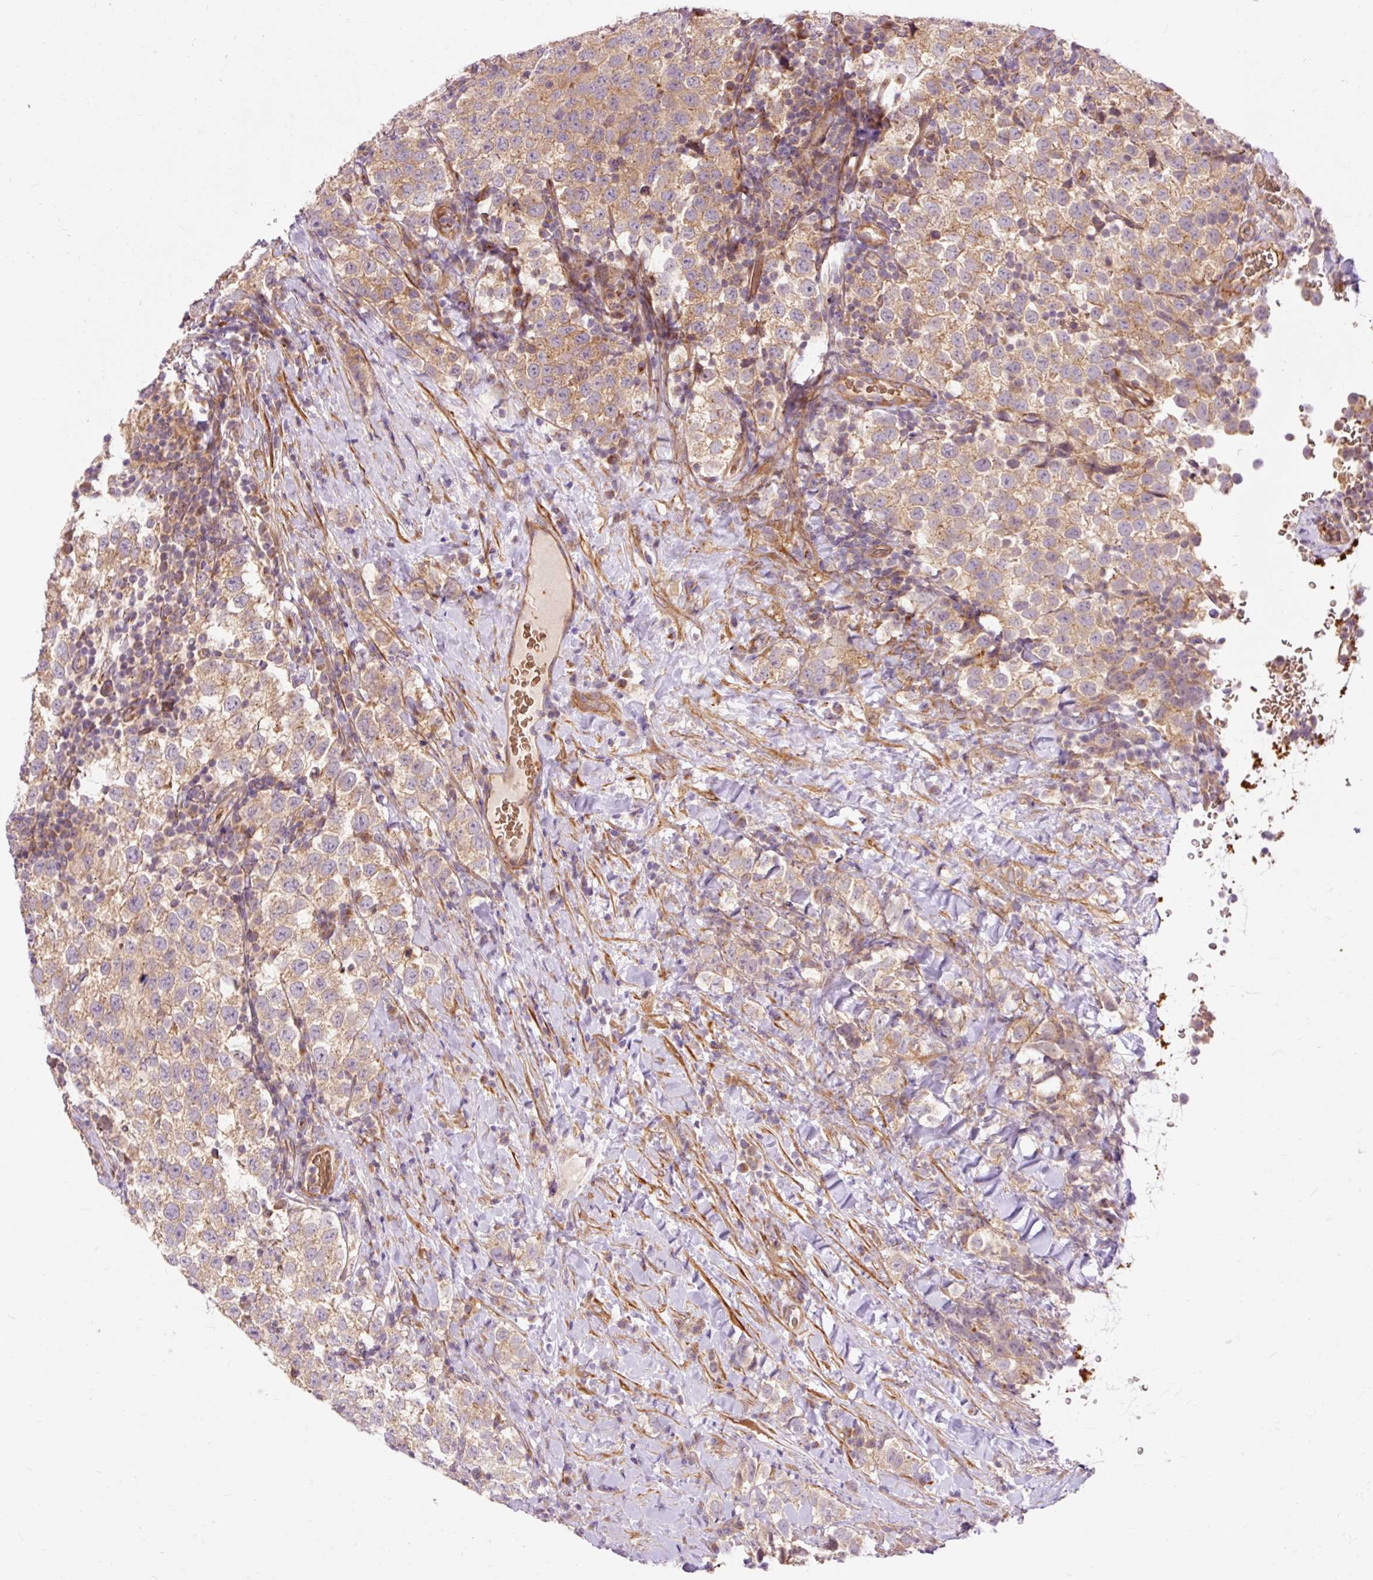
{"staining": {"intensity": "moderate", "quantity": ">75%", "location": "cytoplasmic/membranous"}, "tissue": "testis cancer", "cell_type": "Tumor cells", "image_type": "cancer", "snomed": [{"axis": "morphology", "description": "Seminoma, NOS"}, {"axis": "topography", "description": "Testis"}], "caption": "There is medium levels of moderate cytoplasmic/membranous expression in tumor cells of testis cancer (seminoma), as demonstrated by immunohistochemical staining (brown color).", "gene": "RIPOR3", "patient": {"sex": "male", "age": 34}}